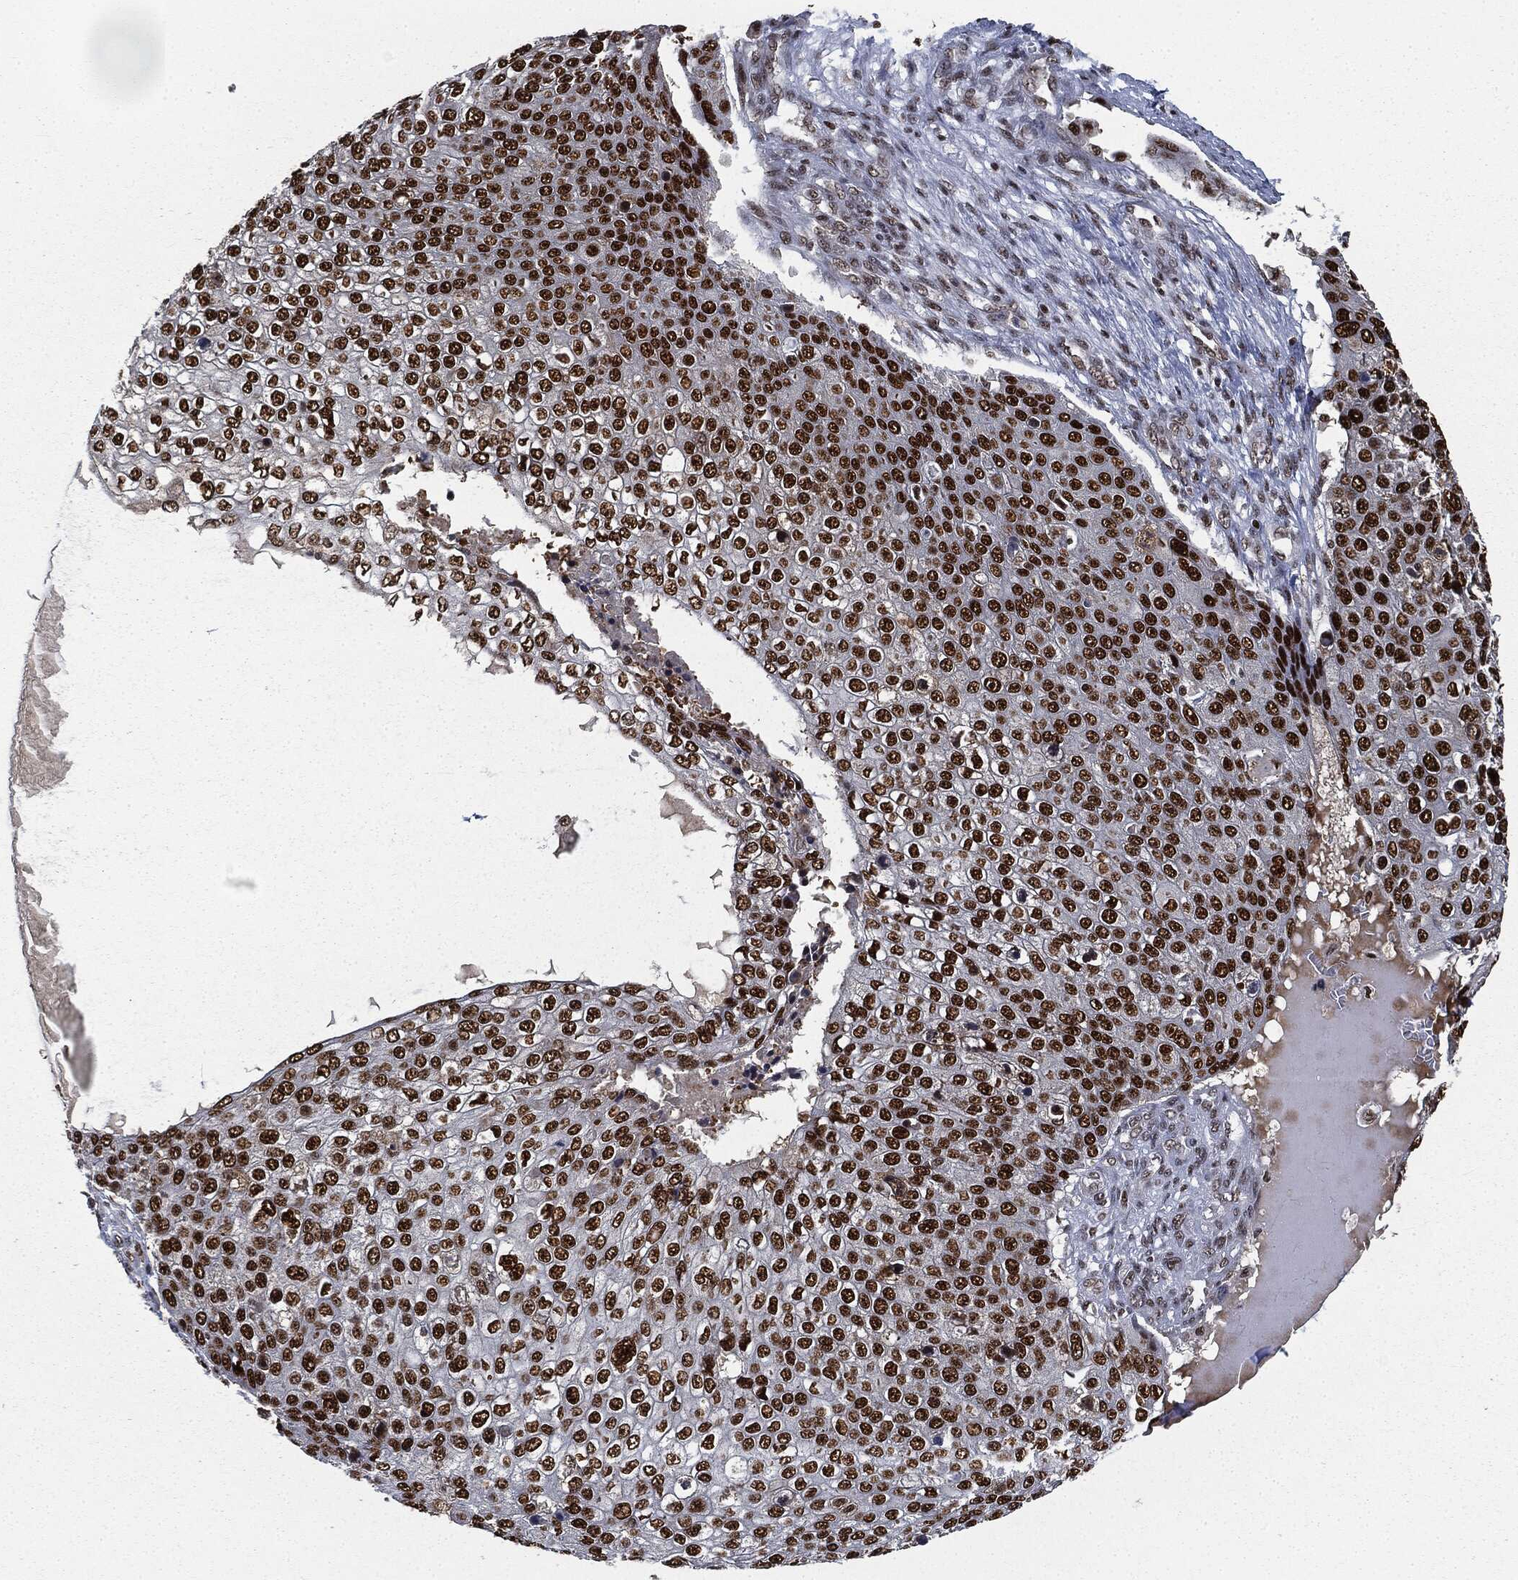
{"staining": {"intensity": "strong", "quantity": ">75%", "location": "nuclear"}, "tissue": "skin cancer", "cell_type": "Tumor cells", "image_type": "cancer", "snomed": [{"axis": "morphology", "description": "Squamous cell carcinoma, NOS"}, {"axis": "topography", "description": "Skin"}], "caption": "High-magnification brightfield microscopy of squamous cell carcinoma (skin) stained with DAB (3,3'-diaminobenzidine) (brown) and counterstained with hematoxylin (blue). tumor cells exhibit strong nuclear staining is appreciated in approximately>75% of cells.", "gene": "DPH2", "patient": {"sex": "male", "age": 71}}